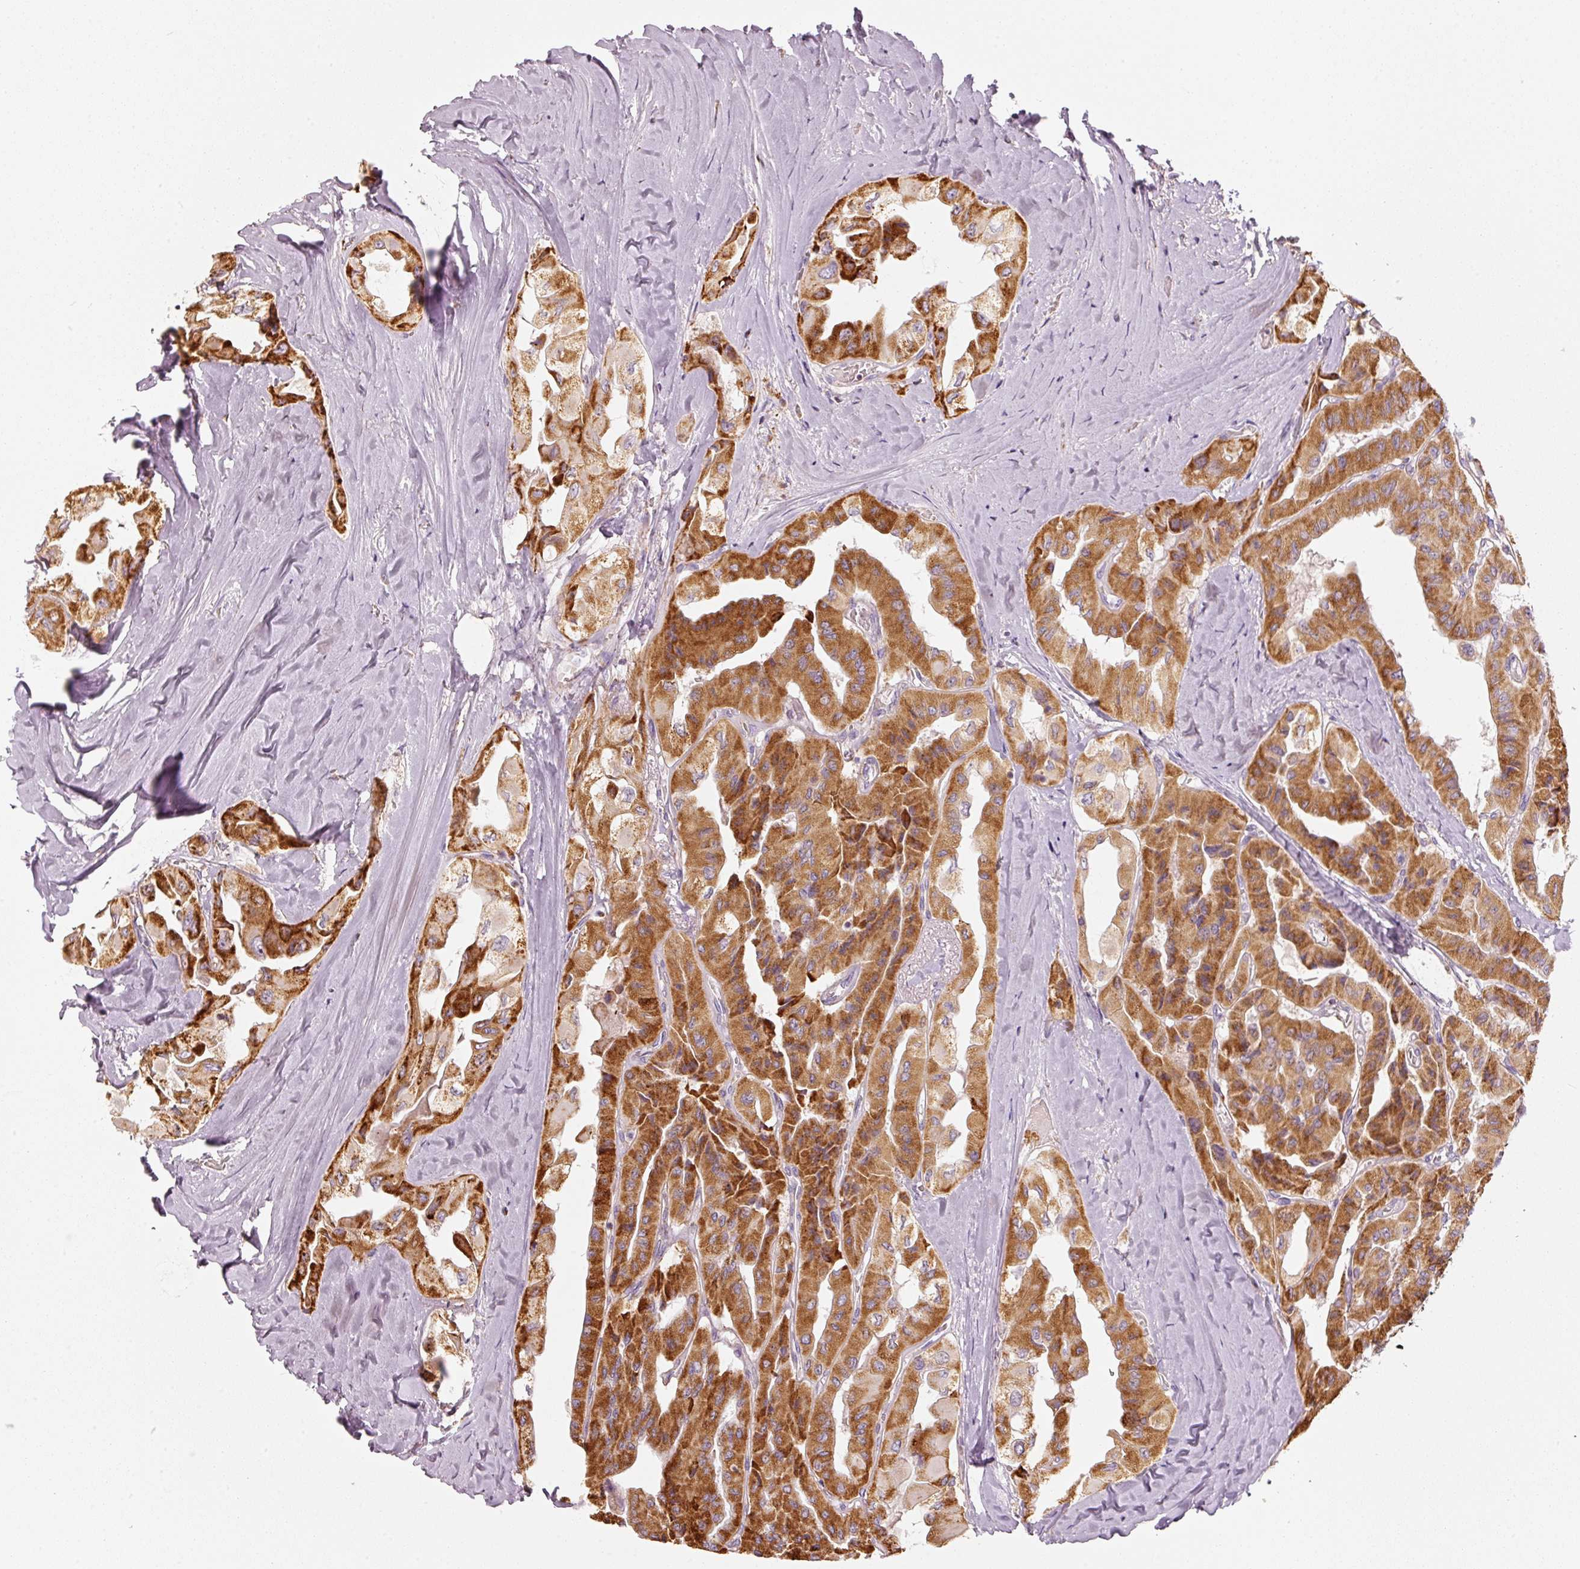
{"staining": {"intensity": "strong", "quantity": ">75%", "location": "cytoplasmic/membranous"}, "tissue": "thyroid cancer", "cell_type": "Tumor cells", "image_type": "cancer", "snomed": [{"axis": "morphology", "description": "Normal tissue, NOS"}, {"axis": "morphology", "description": "Papillary adenocarcinoma, NOS"}, {"axis": "topography", "description": "Thyroid gland"}], "caption": "Thyroid cancer (papillary adenocarcinoma) stained for a protein reveals strong cytoplasmic/membranous positivity in tumor cells.", "gene": "C17orf98", "patient": {"sex": "female", "age": 59}}